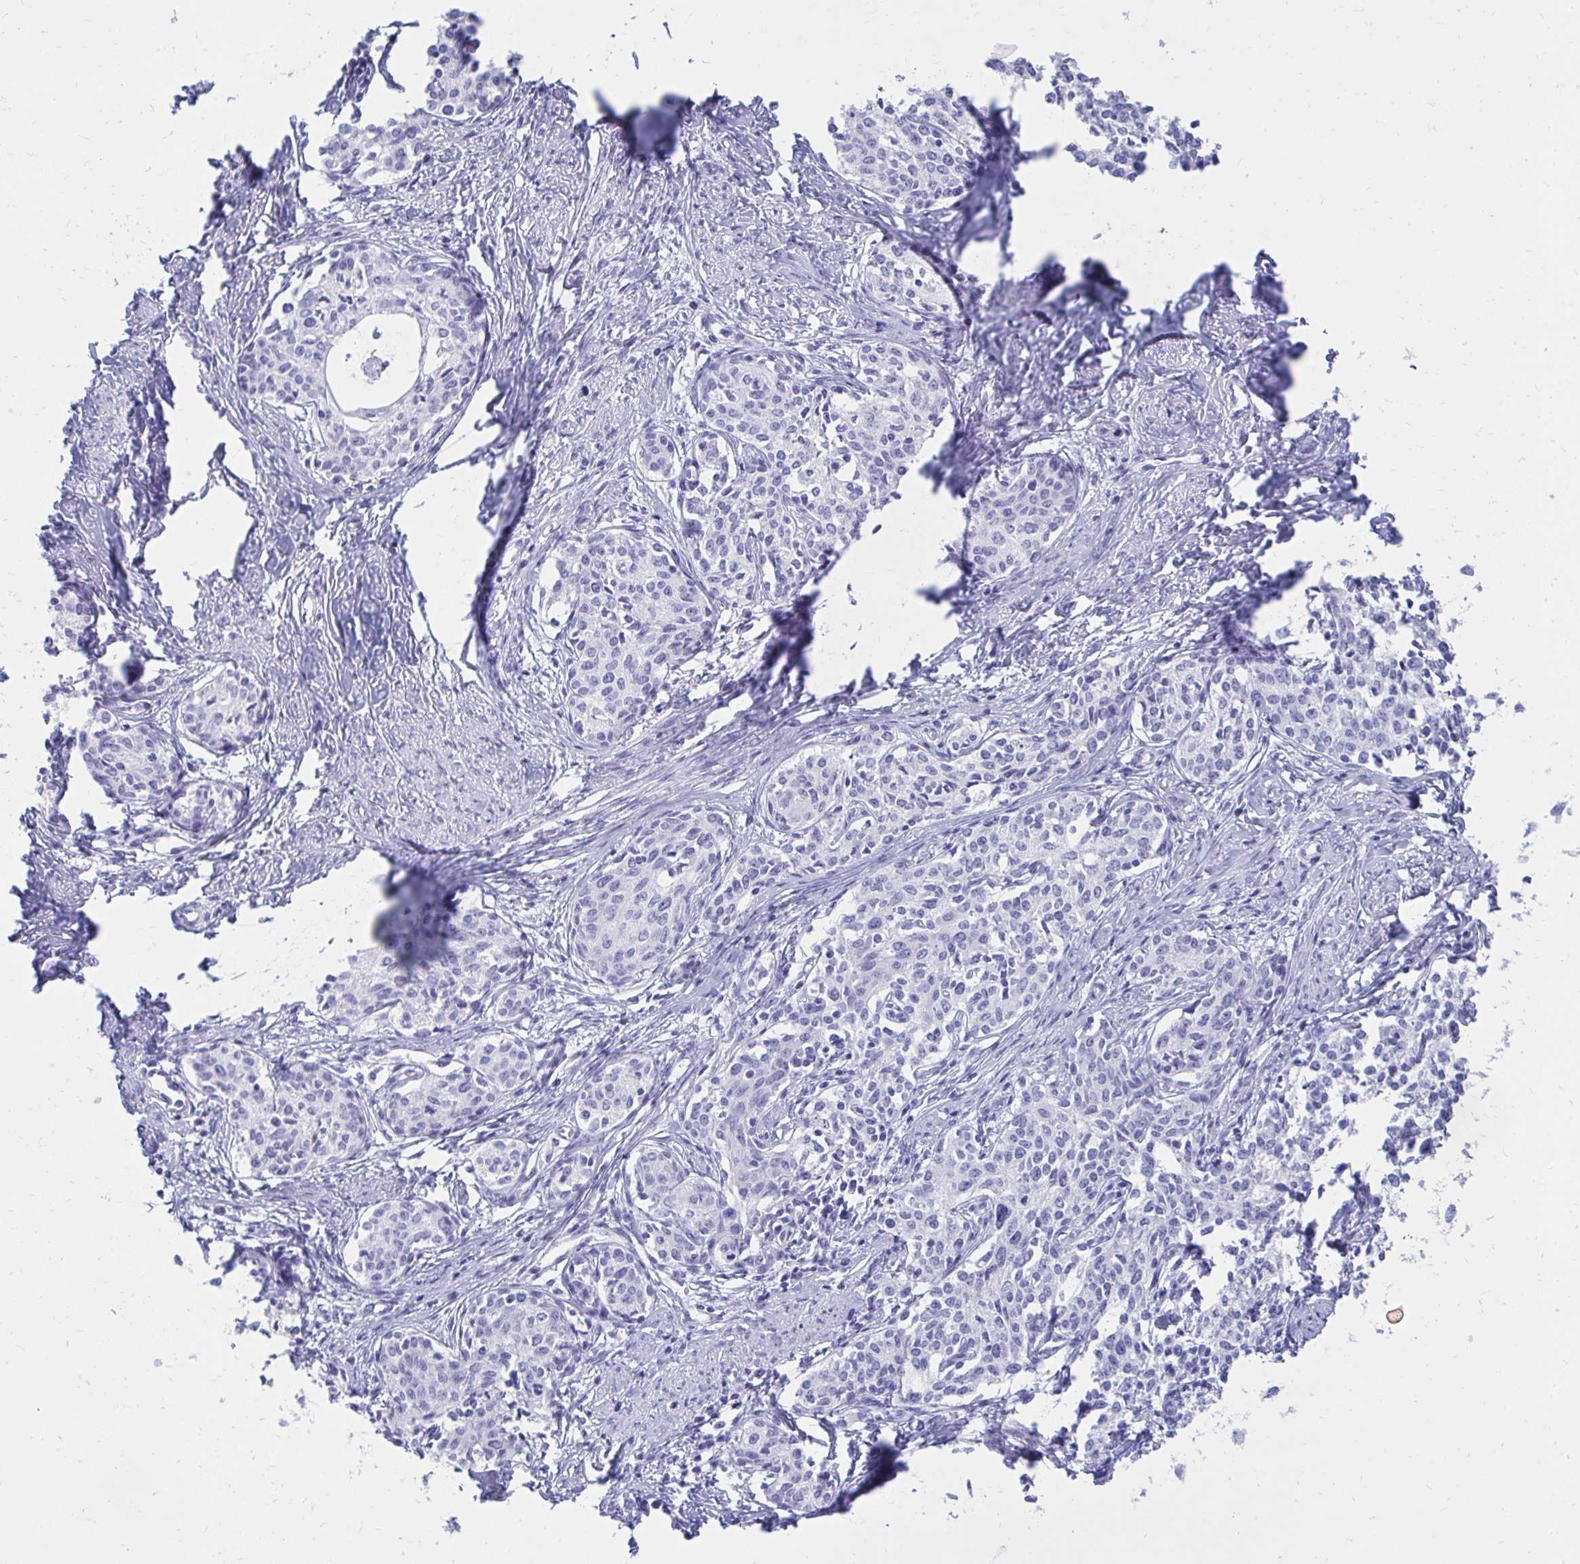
{"staining": {"intensity": "negative", "quantity": "none", "location": "none"}, "tissue": "cervical cancer", "cell_type": "Tumor cells", "image_type": "cancer", "snomed": [{"axis": "morphology", "description": "Squamous cell carcinoma, NOS"}, {"axis": "morphology", "description": "Adenocarcinoma, NOS"}, {"axis": "topography", "description": "Cervix"}], "caption": "Immunohistochemistry micrograph of cervical cancer (squamous cell carcinoma) stained for a protein (brown), which shows no positivity in tumor cells. (Brightfield microscopy of DAB (3,3'-diaminobenzidine) immunohistochemistry at high magnification).", "gene": "OR10R2", "patient": {"sex": "female", "age": 52}}